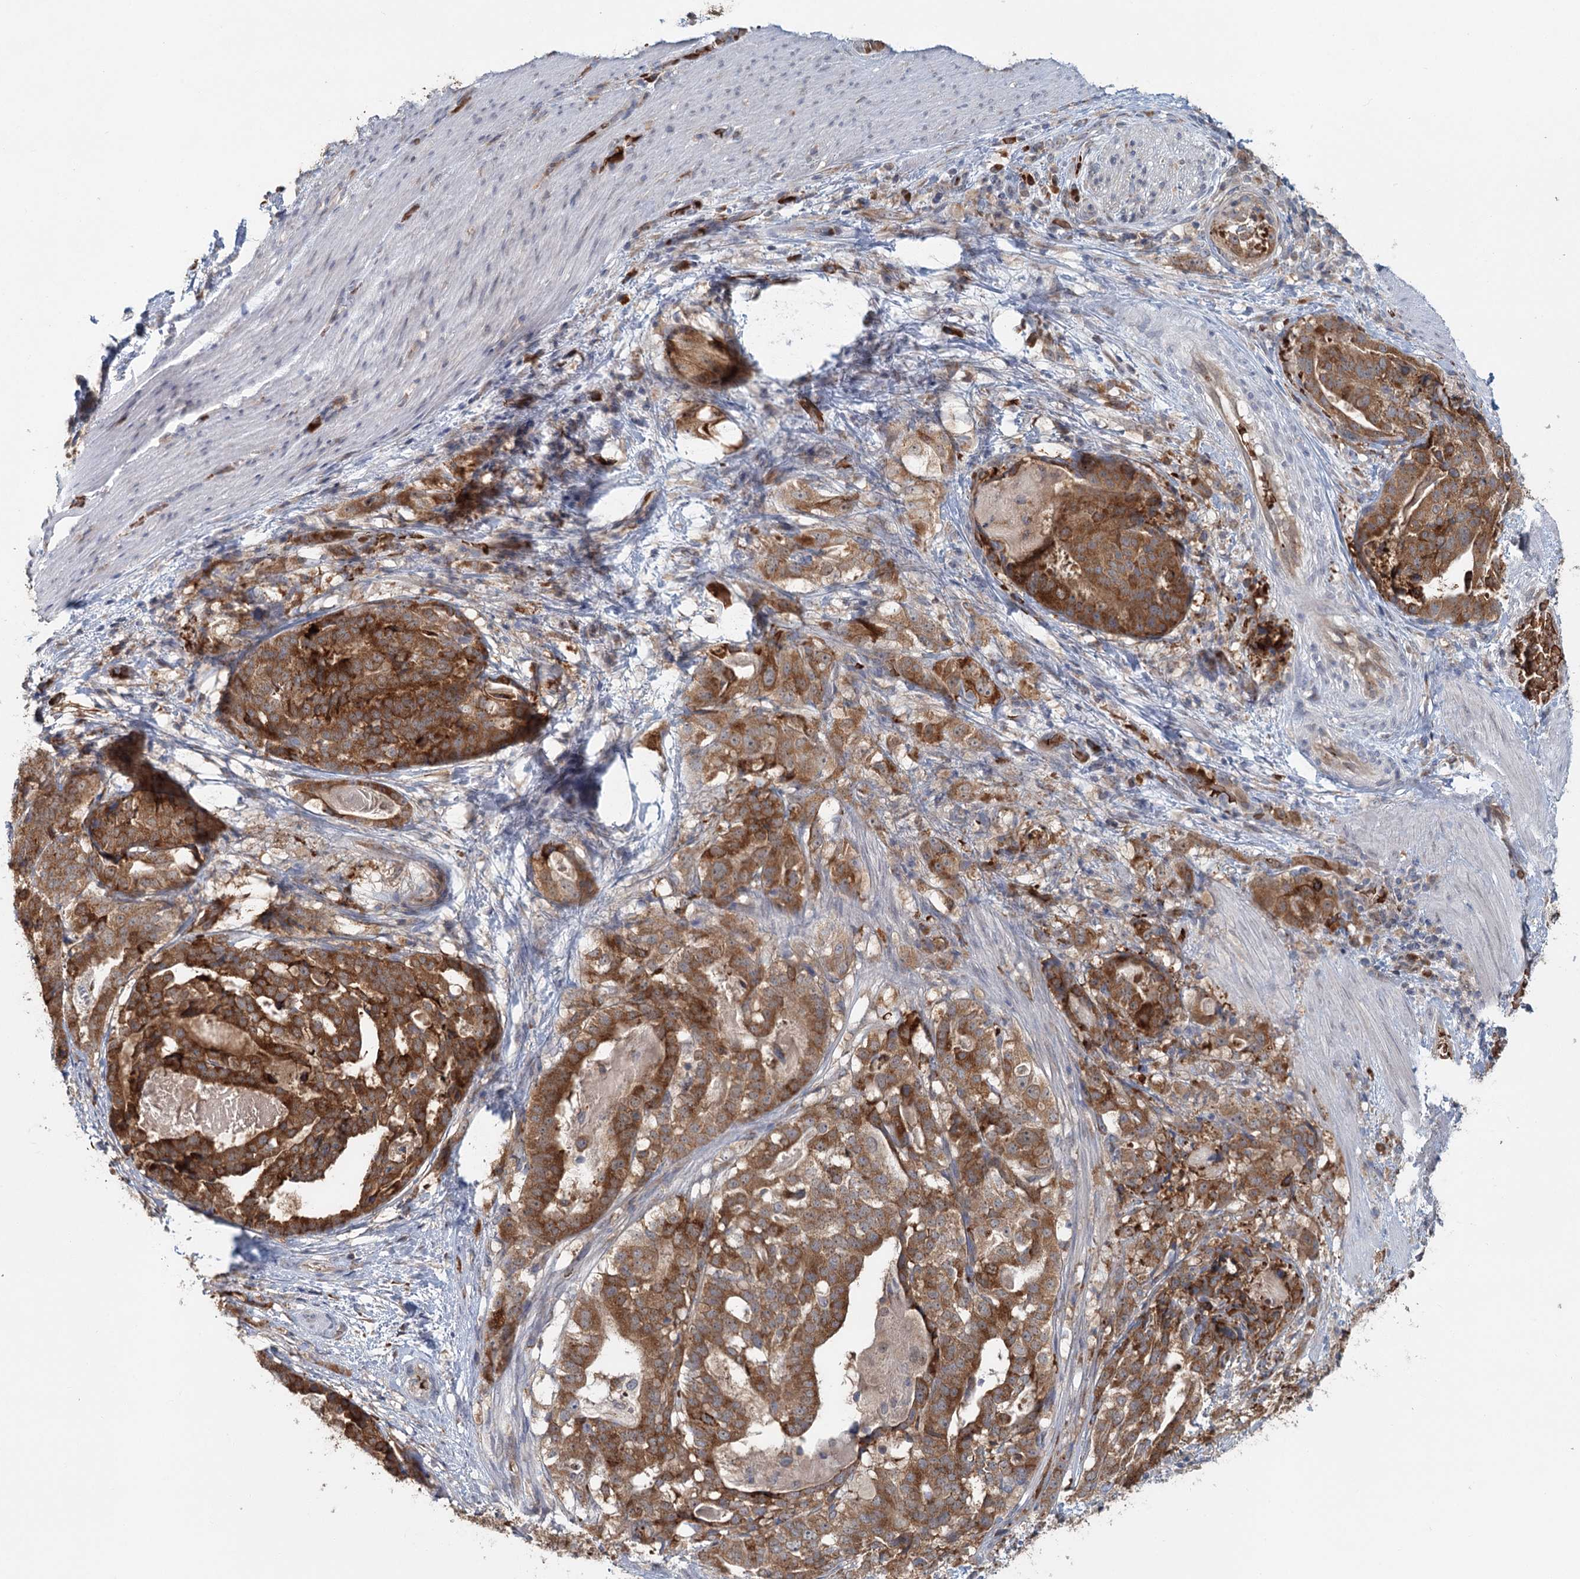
{"staining": {"intensity": "strong", "quantity": ">75%", "location": "cytoplasmic/membranous"}, "tissue": "stomach cancer", "cell_type": "Tumor cells", "image_type": "cancer", "snomed": [{"axis": "morphology", "description": "Adenocarcinoma, NOS"}, {"axis": "topography", "description": "Stomach"}], "caption": "DAB immunohistochemical staining of adenocarcinoma (stomach) reveals strong cytoplasmic/membranous protein positivity in approximately >75% of tumor cells. (DAB (3,3'-diaminobenzidine) IHC, brown staining for protein, blue staining for nuclei).", "gene": "ADK", "patient": {"sex": "male", "age": 48}}